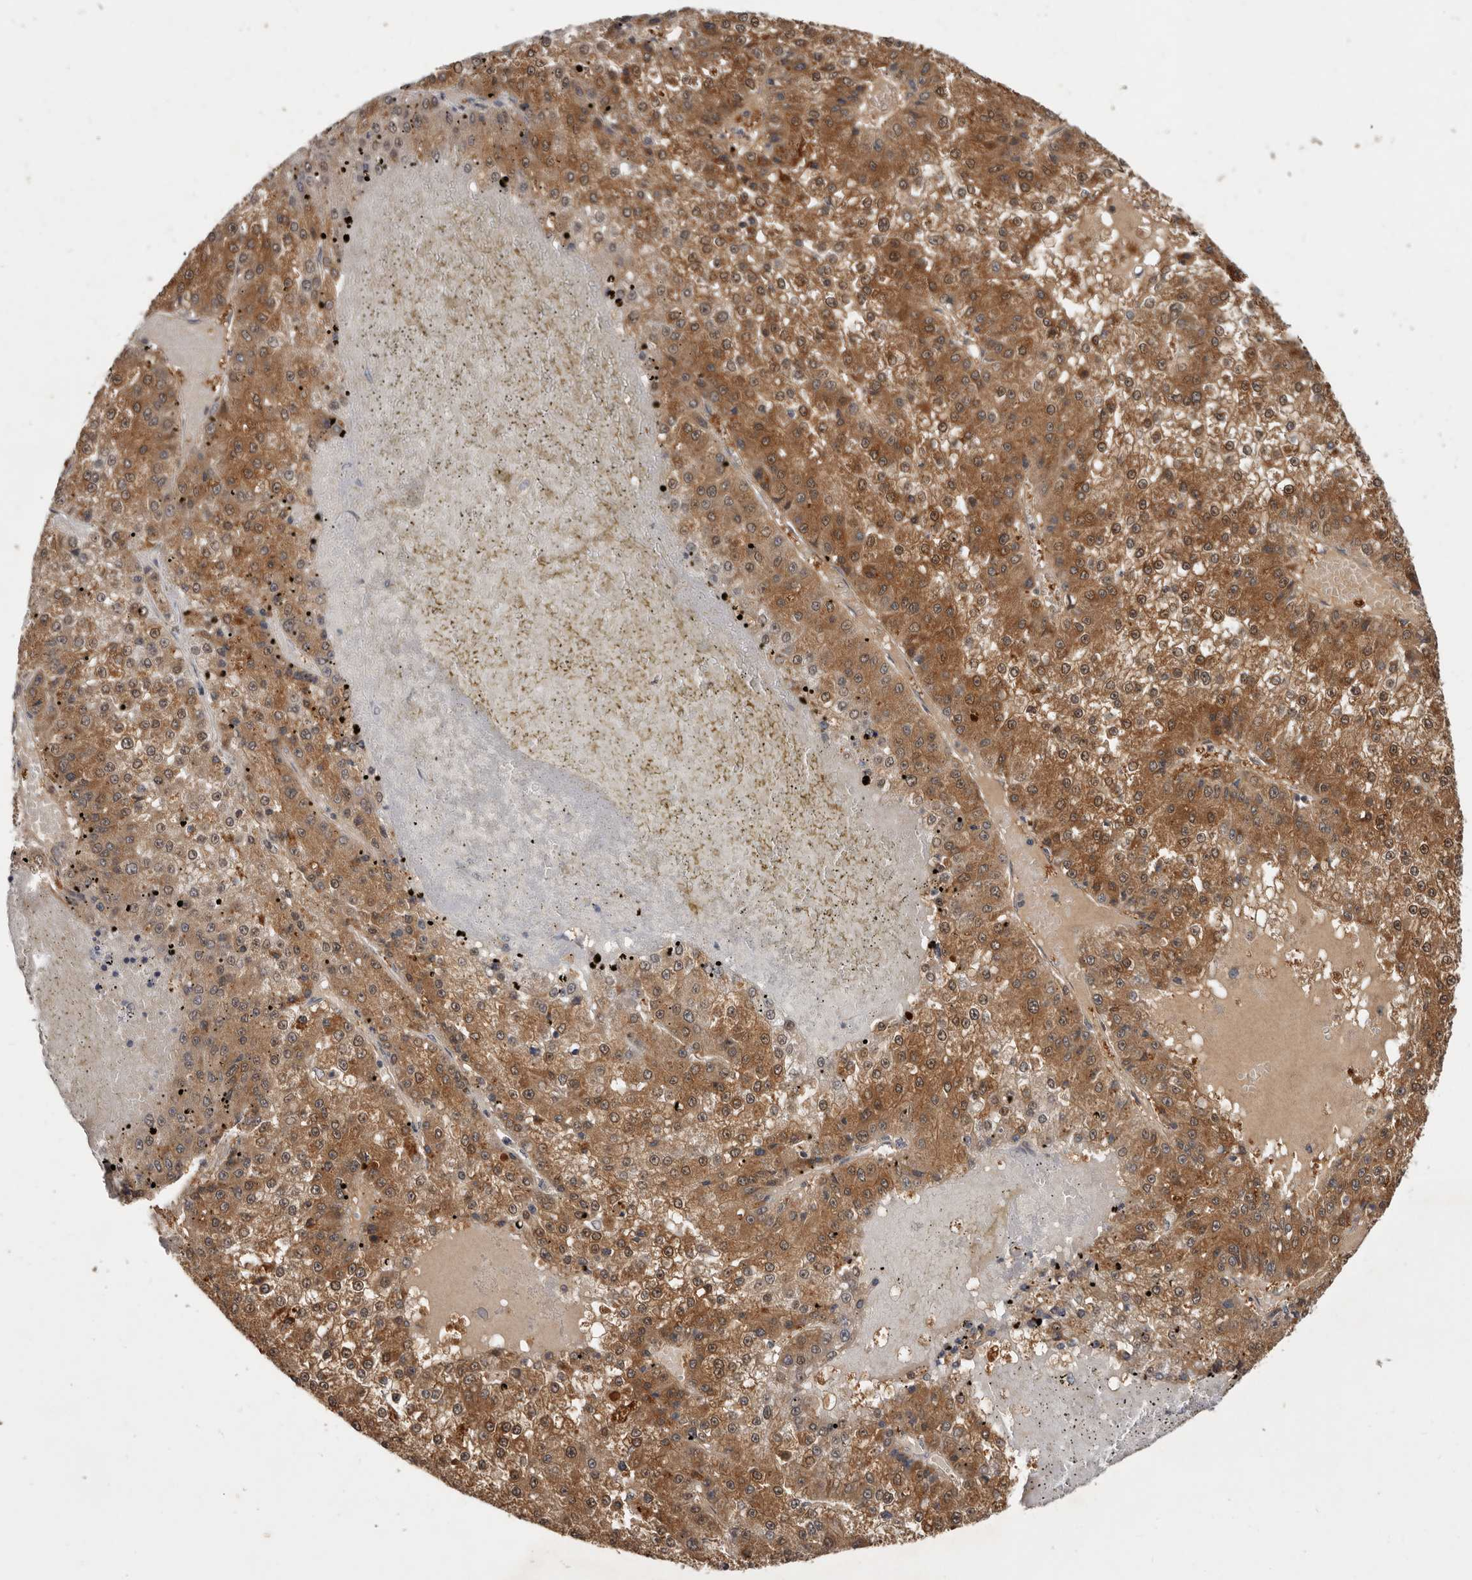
{"staining": {"intensity": "strong", "quantity": ">75%", "location": "cytoplasmic/membranous"}, "tissue": "liver cancer", "cell_type": "Tumor cells", "image_type": "cancer", "snomed": [{"axis": "morphology", "description": "Carcinoma, Hepatocellular, NOS"}, {"axis": "topography", "description": "Liver"}], "caption": "This histopathology image demonstrates immunohistochemistry (IHC) staining of liver cancer (hepatocellular carcinoma), with high strong cytoplasmic/membranous expression in about >75% of tumor cells.", "gene": "INAVA", "patient": {"sex": "female", "age": 73}}